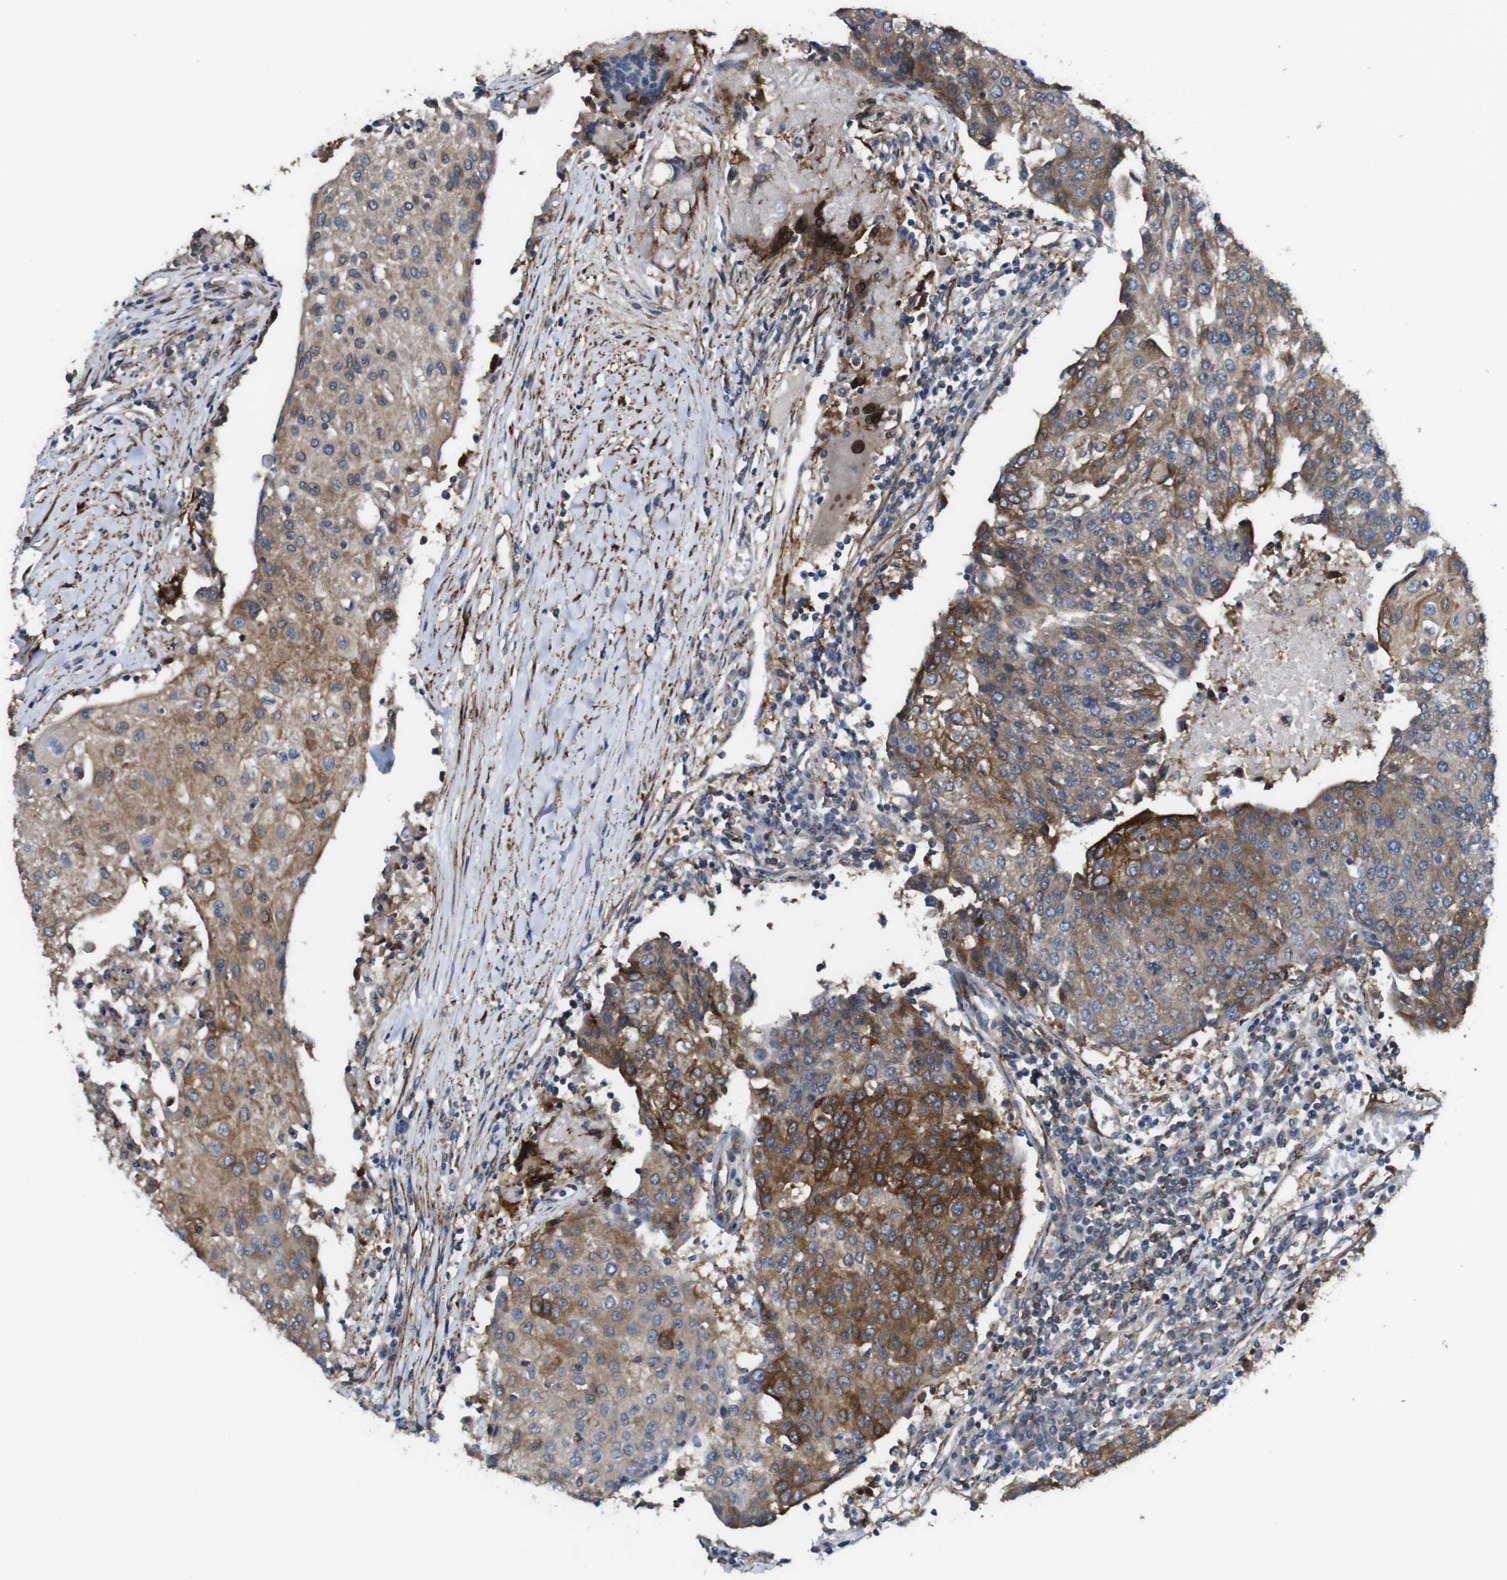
{"staining": {"intensity": "strong", "quantity": ">75%", "location": "cytoplasmic/membranous"}, "tissue": "urothelial cancer", "cell_type": "Tumor cells", "image_type": "cancer", "snomed": [{"axis": "morphology", "description": "Urothelial carcinoma, High grade"}, {"axis": "topography", "description": "Urinary bladder"}], "caption": "Human urothelial carcinoma (high-grade) stained with a protein marker demonstrates strong staining in tumor cells.", "gene": "PCOLCE2", "patient": {"sex": "female", "age": 85}}